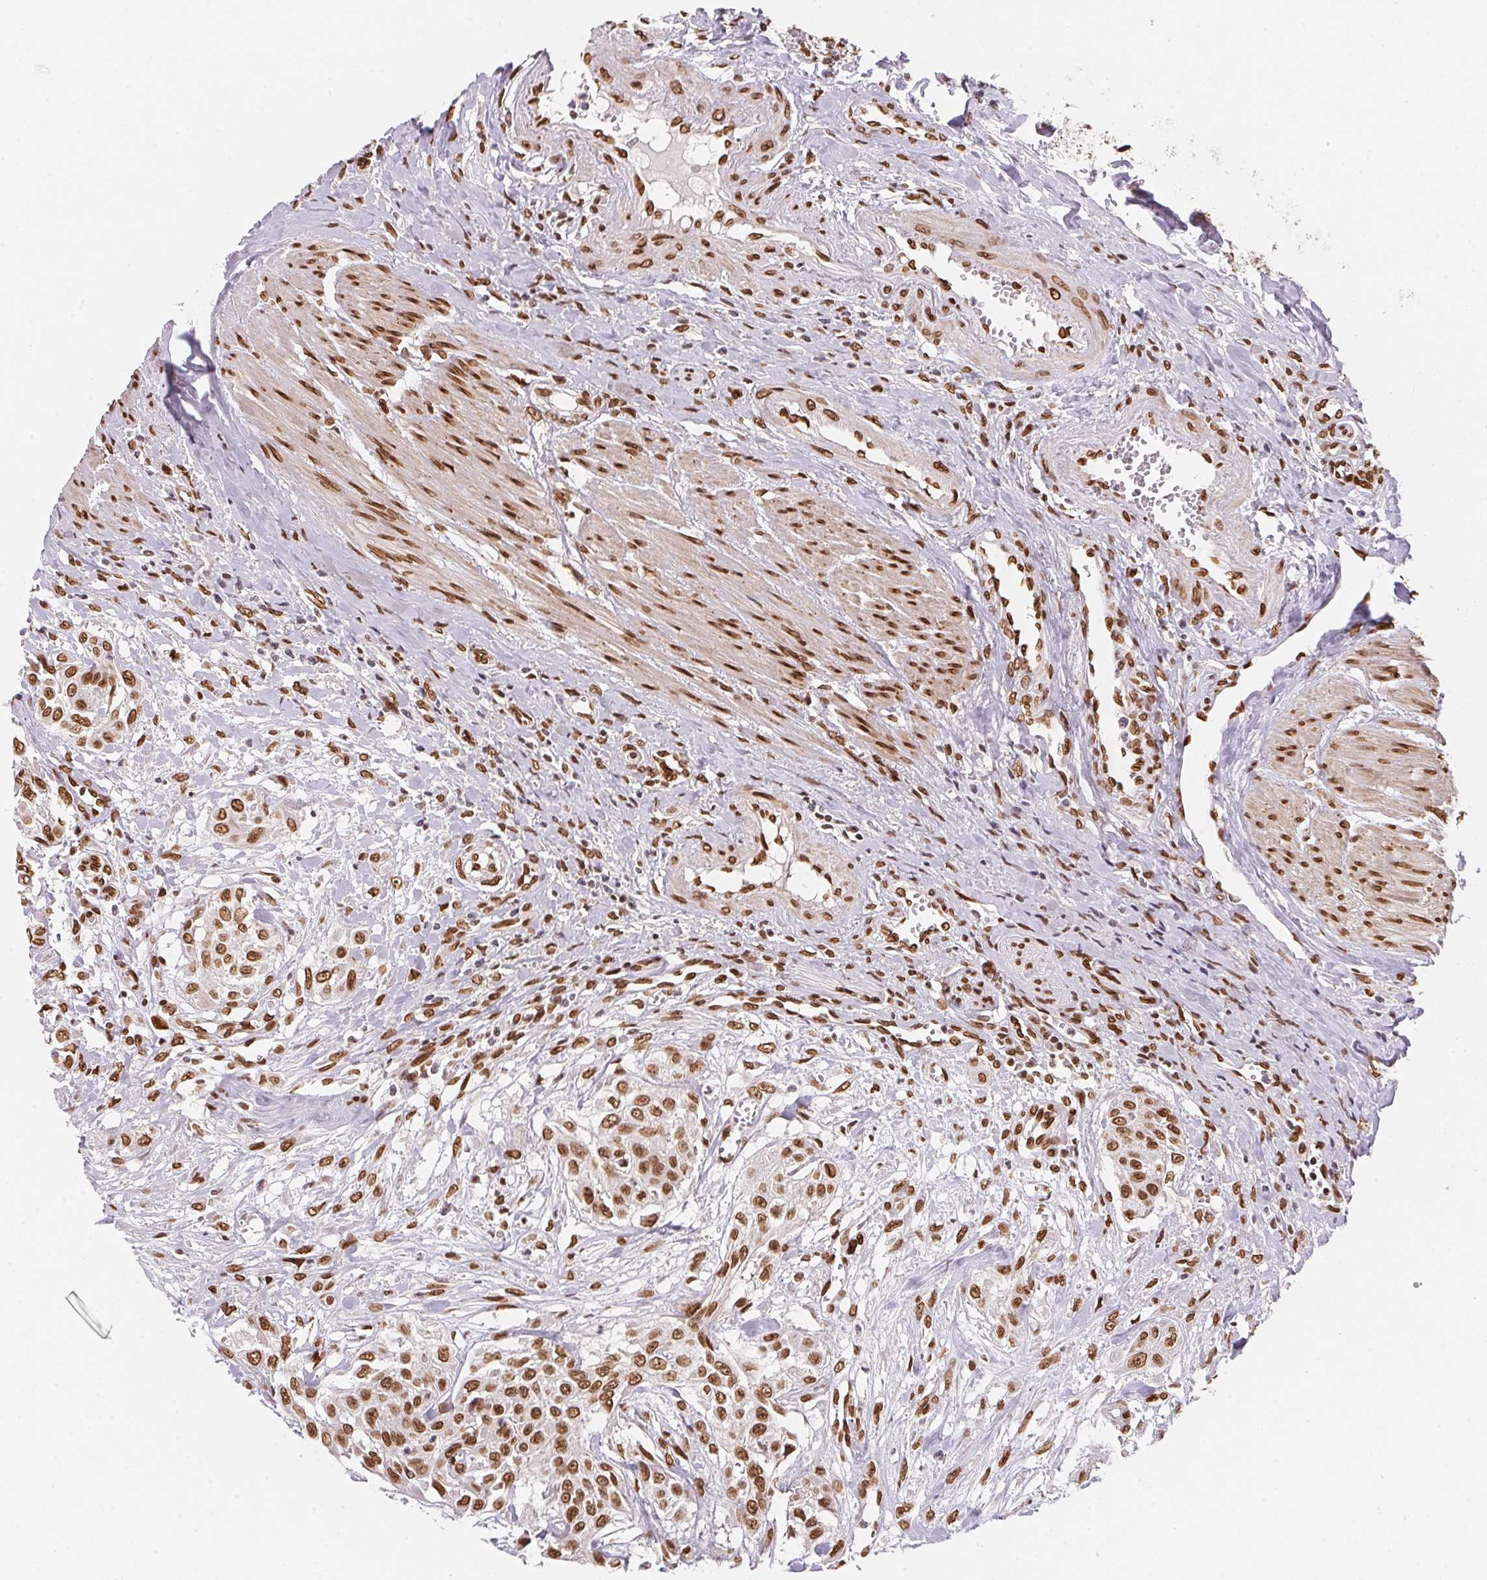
{"staining": {"intensity": "strong", "quantity": ">75%", "location": "cytoplasmic/membranous,nuclear"}, "tissue": "urothelial cancer", "cell_type": "Tumor cells", "image_type": "cancer", "snomed": [{"axis": "morphology", "description": "Urothelial carcinoma, High grade"}, {"axis": "topography", "description": "Urinary bladder"}], "caption": "Immunohistochemical staining of urothelial cancer displays high levels of strong cytoplasmic/membranous and nuclear protein expression in approximately >75% of tumor cells. (DAB IHC with brightfield microscopy, high magnification).", "gene": "SAP30BP", "patient": {"sex": "male", "age": 57}}